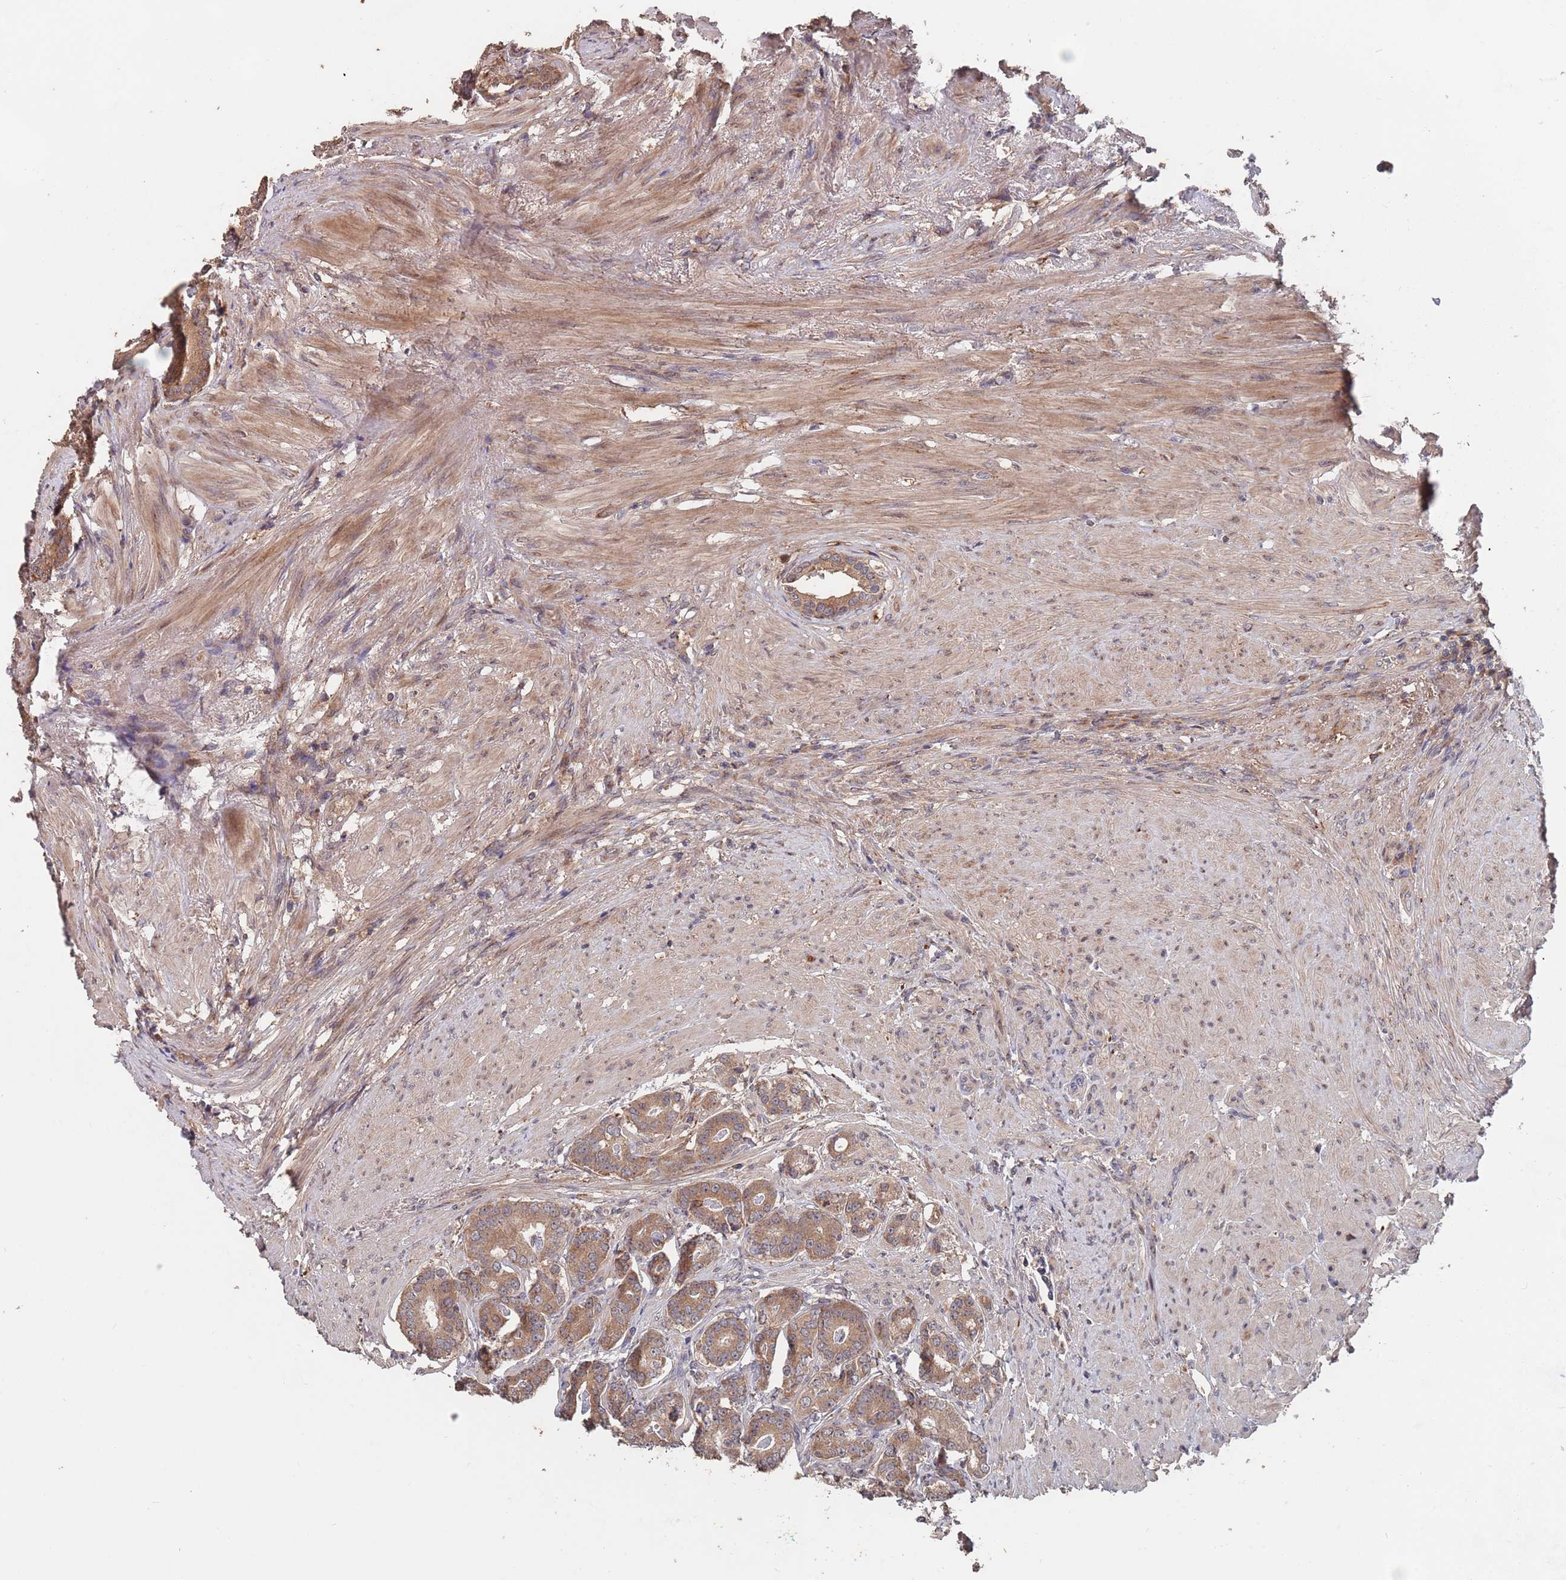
{"staining": {"intensity": "moderate", "quantity": ">75%", "location": "cytoplasmic/membranous"}, "tissue": "prostate cancer", "cell_type": "Tumor cells", "image_type": "cancer", "snomed": [{"axis": "morphology", "description": "Adenocarcinoma, Low grade"}, {"axis": "topography", "description": "Prostate"}], "caption": "A photomicrograph of prostate cancer stained for a protein shows moderate cytoplasmic/membranous brown staining in tumor cells.", "gene": "UNC45A", "patient": {"sex": "male", "age": 71}}